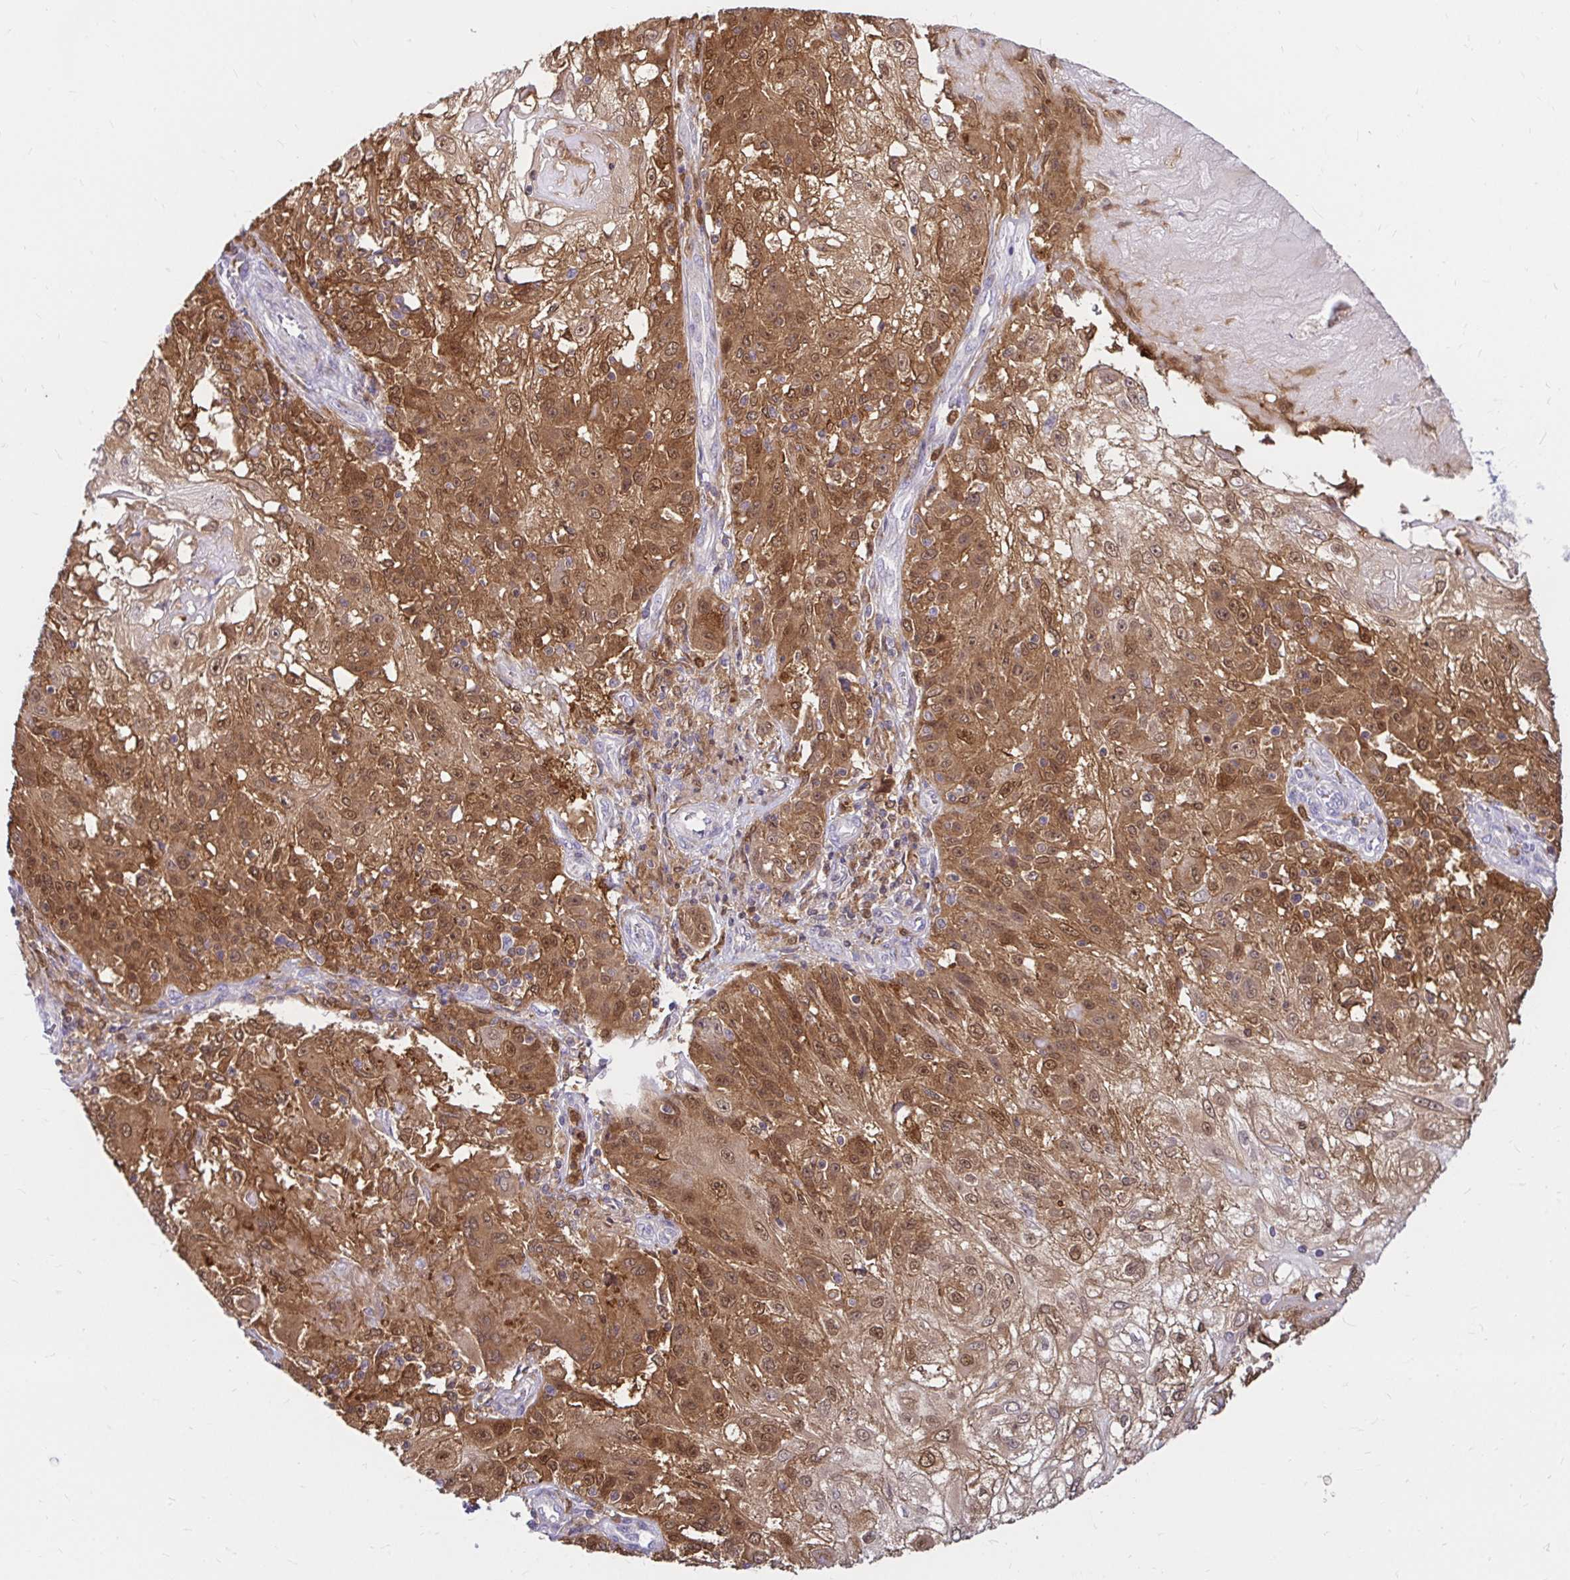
{"staining": {"intensity": "strong", "quantity": ">75%", "location": "cytoplasmic/membranous,nuclear"}, "tissue": "skin cancer", "cell_type": "Tumor cells", "image_type": "cancer", "snomed": [{"axis": "morphology", "description": "Normal tissue, NOS"}, {"axis": "morphology", "description": "Squamous cell carcinoma, NOS"}, {"axis": "topography", "description": "Skin"}], "caption": "Protein staining reveals strong cytoplasmic/membranous and nuclear positivity in about >75% of tumor cells in squamous cell carcinoma (skin). Using DAB (brown) and hematoxylin (blue) stains, captured at high magnification using brightfield microscopy.", "gene": "PYCARD", "patient": {"sex": "female", "age": 83}}